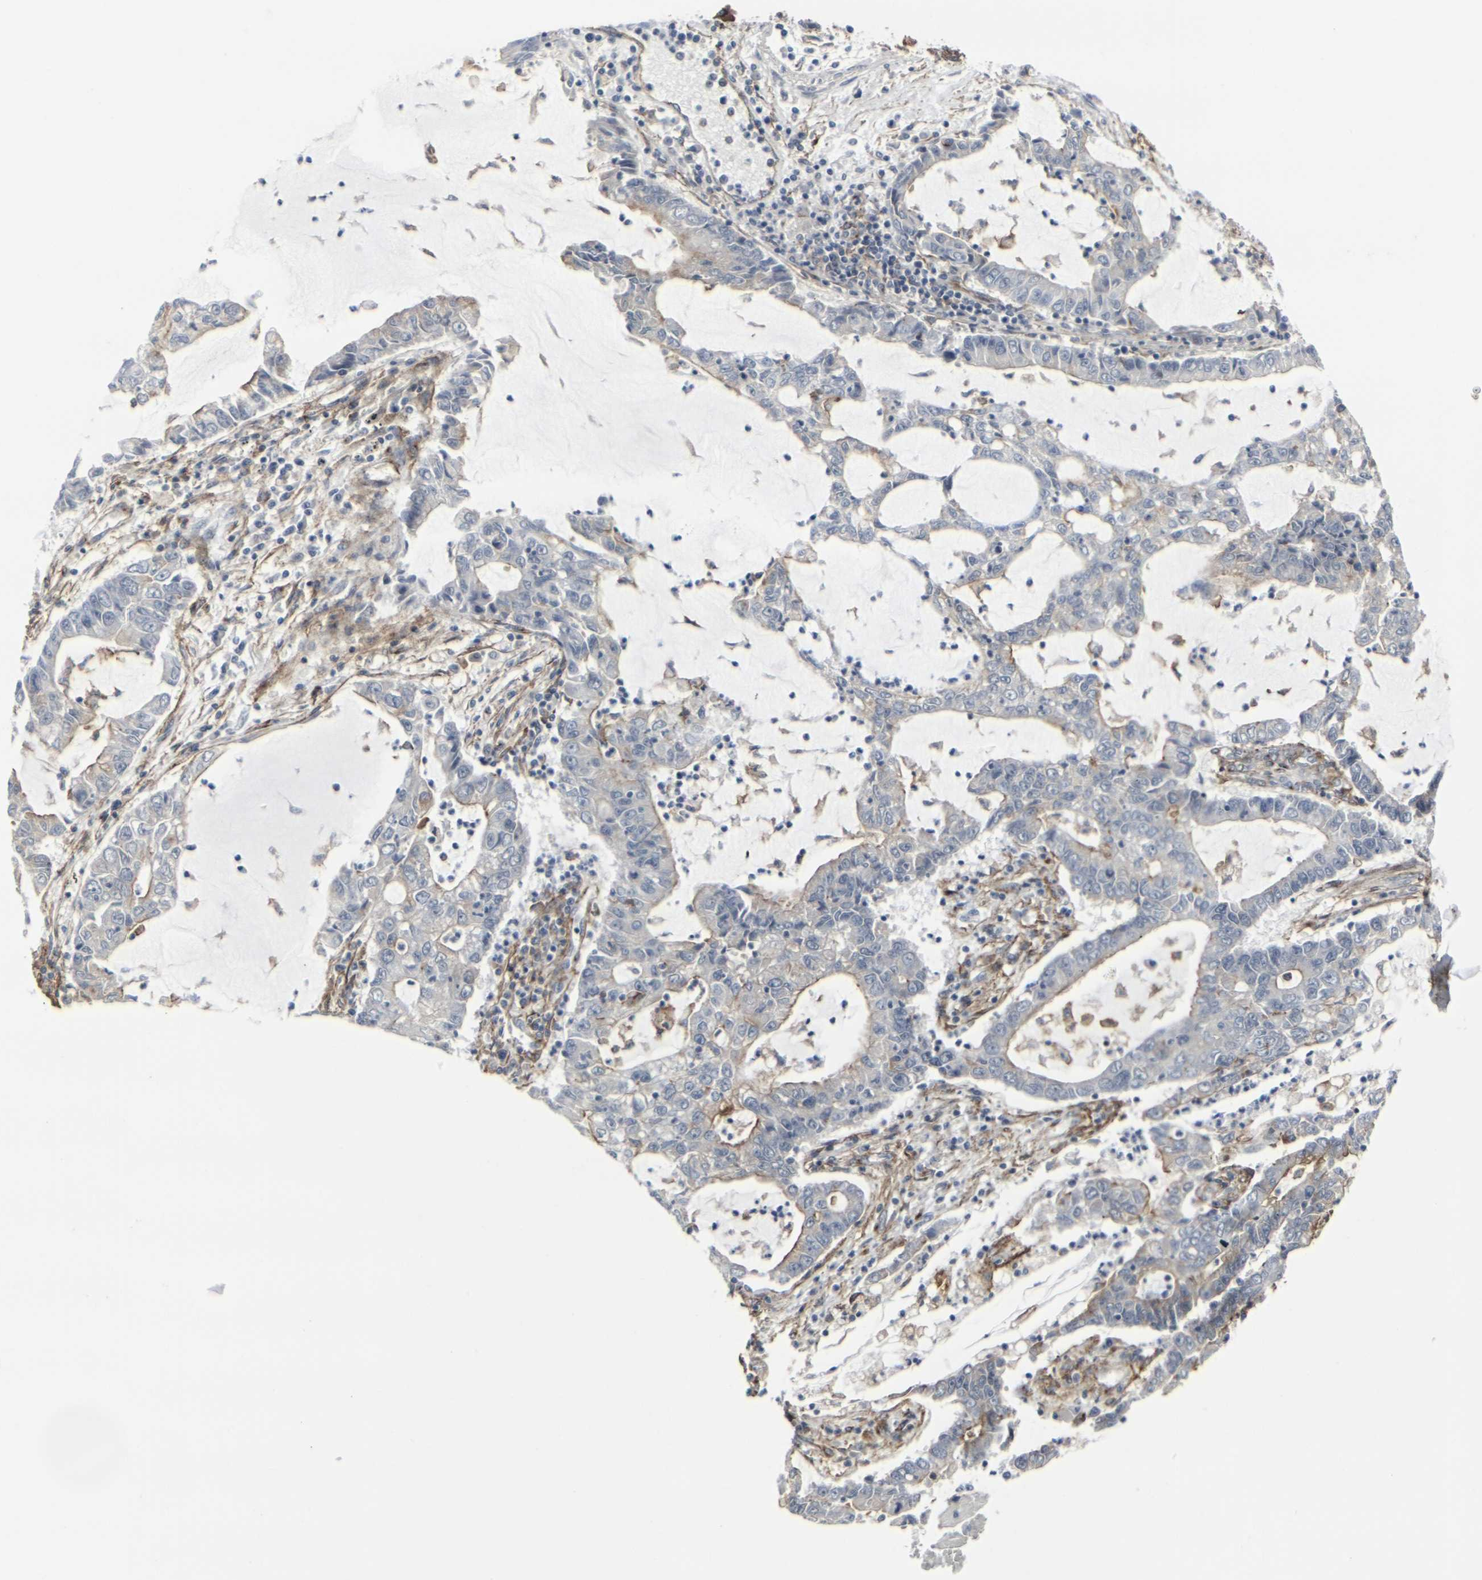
{"staining": {"intensity": "weak", "quantity": ">75%", "location": "cytoplasmic/membranous"}, "tissue": "lung cancer", "cell_type": "Tumor cells", "image_type": "cancer", "snomed": [{"axis": "morphology", "description": "Adenocarcinoma, NOS"}, {"axis": "topography", "description": "Lung"}], "caption": "Protein expression analysis of adenocarcinoma (lung) displays weak cytoplasmic/membranous staining in about >75% of tumor cells.", "gene": "MYOF", "patient": {"sex": "female", "age": 51}}